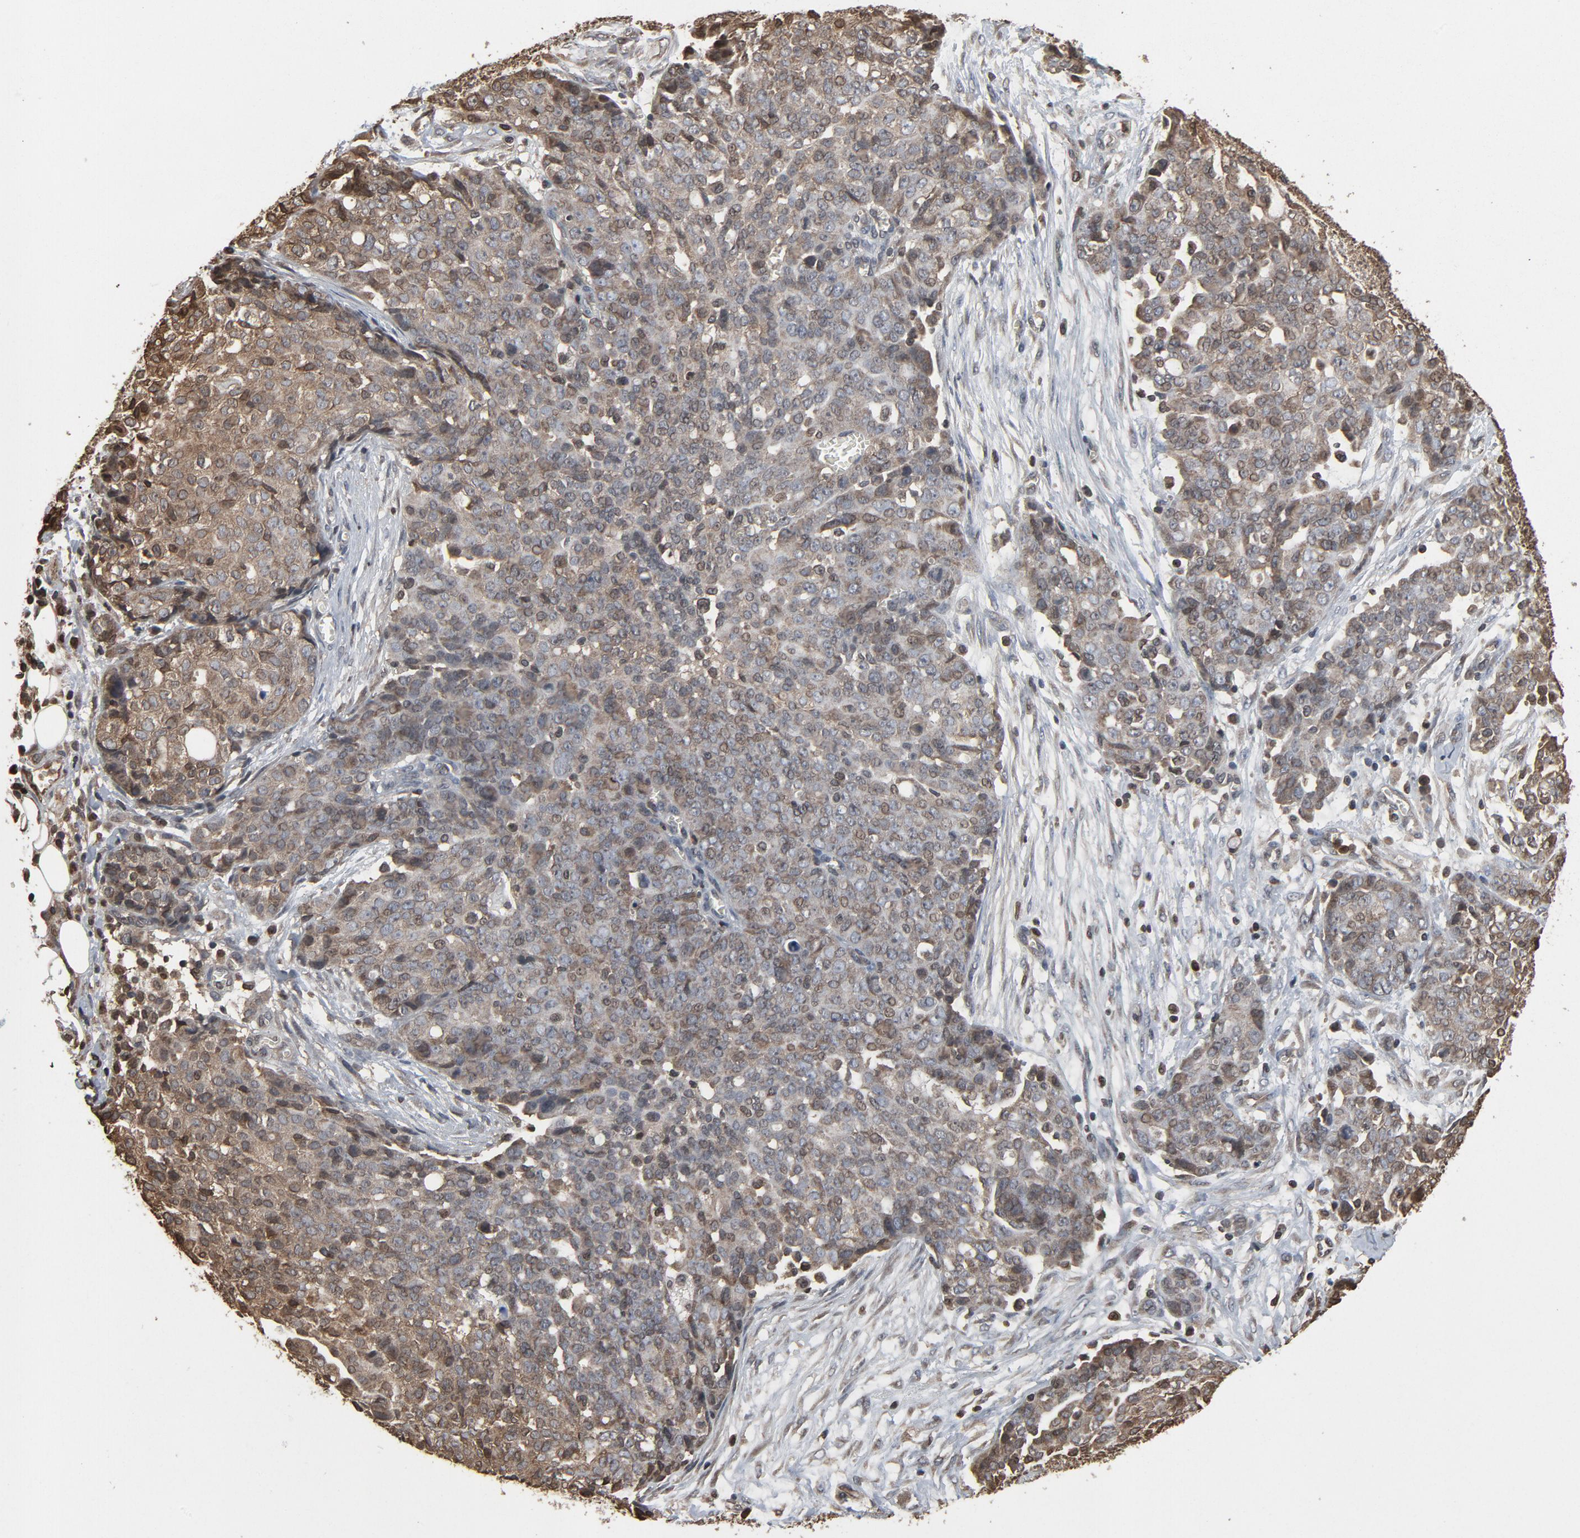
{"staining": {"intensity": "weak", "quantity": "<25%", "location": "cytoplasmic/membranous,nuclear"}, "tissue": "ovarian cancer", "cell_type": "Tumor cells", "image_type": "cancer", "snomed": [{"axis": "morphology", "description": "Cystadenocarcinoma, serous, NOS"}, {"axis": "topography", "description": "Soft tissue"}, {"axis": "topography", "description": "Ovary"}], "caption": "An immunohistochemistry (IHC) histopathology image of ovarian cancer is shown. There is no staining in tumor cells of ovarian cancer.", "gene": "UBE2D1", "patient": {"sex": "female", "age": 57}}